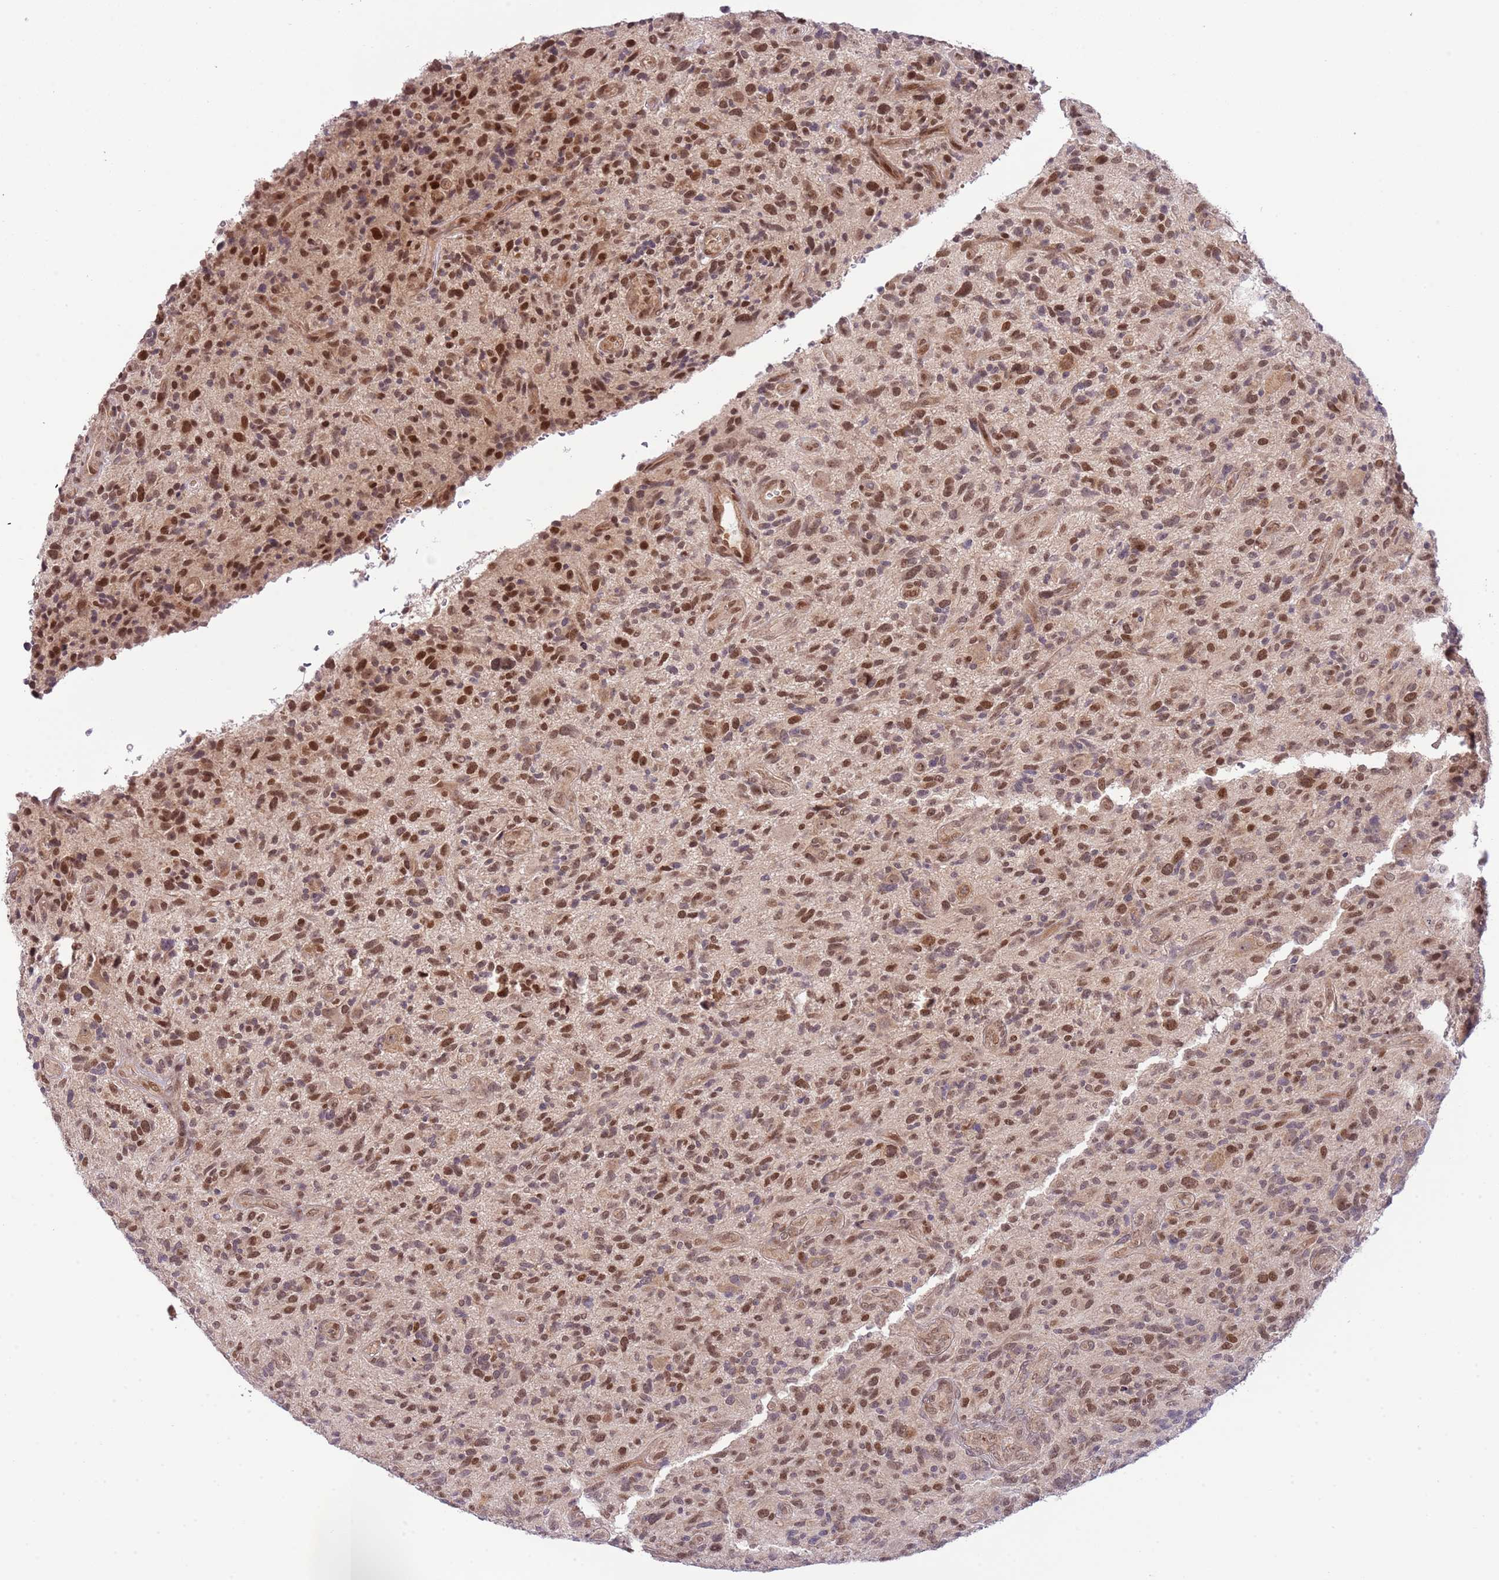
{"staining": {"intensity": "moderate", "quantity": ">75%", "location": "nuclear"}, "tissue": "glioma", "cell_type": "Tumor cells", "image_type": "cancer", "snomed": [{"axis": "morphology", "description": "Glioma, malignant, High grade"}, {"axis": "topography", "description": "Brain"}], "caption": "Protein staining of malignant high-grade glioma tissue exhibits moderate nuclear expression in approximately >75% of tumor cells.", "gene": "CHD1", "patient": {"sex": "male", "age": 47}}